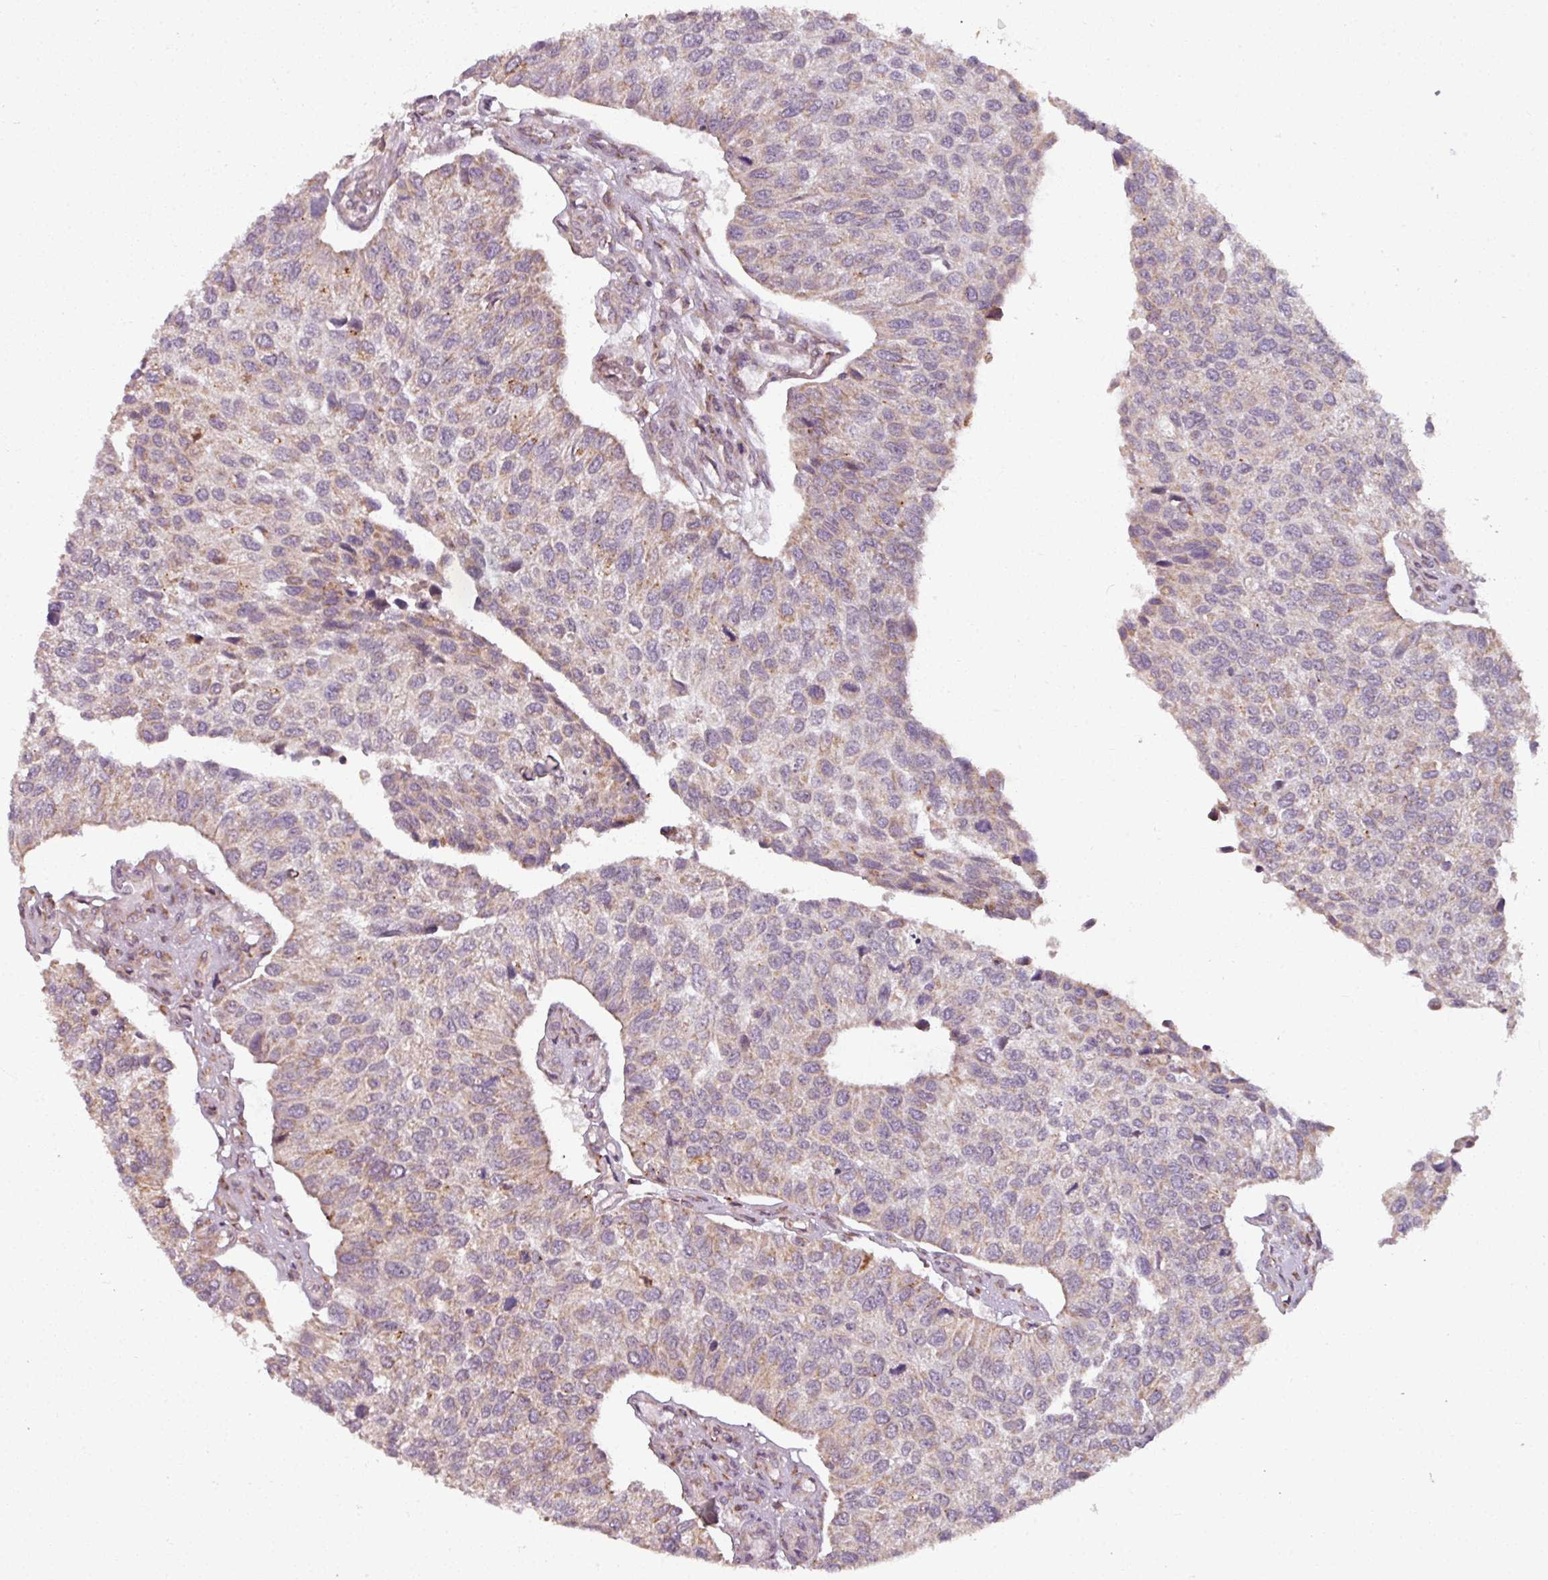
{"staining": {"intensity": "weak", "quantity": "25%-75%", "location": "cytoplasmic/membranous"}, "tissue": "urothelial cancer", "cell_type": "Tumor cells", "image_type": "cancer", "snomed": [{"axis": "morphology", "description": "Urothelial carcinoma, NOS"}, {"axis": "topography", "description": "Urinary bladder"}], "caption": "This is a histology image of immunohistochemistry (IHC) staining of urothelial cancer, which shows weak positivity in the cytoplasmic/membranous of tumor cells.", "gene": "MAGT1", "patient": {"sex": "male", "age": 55}}